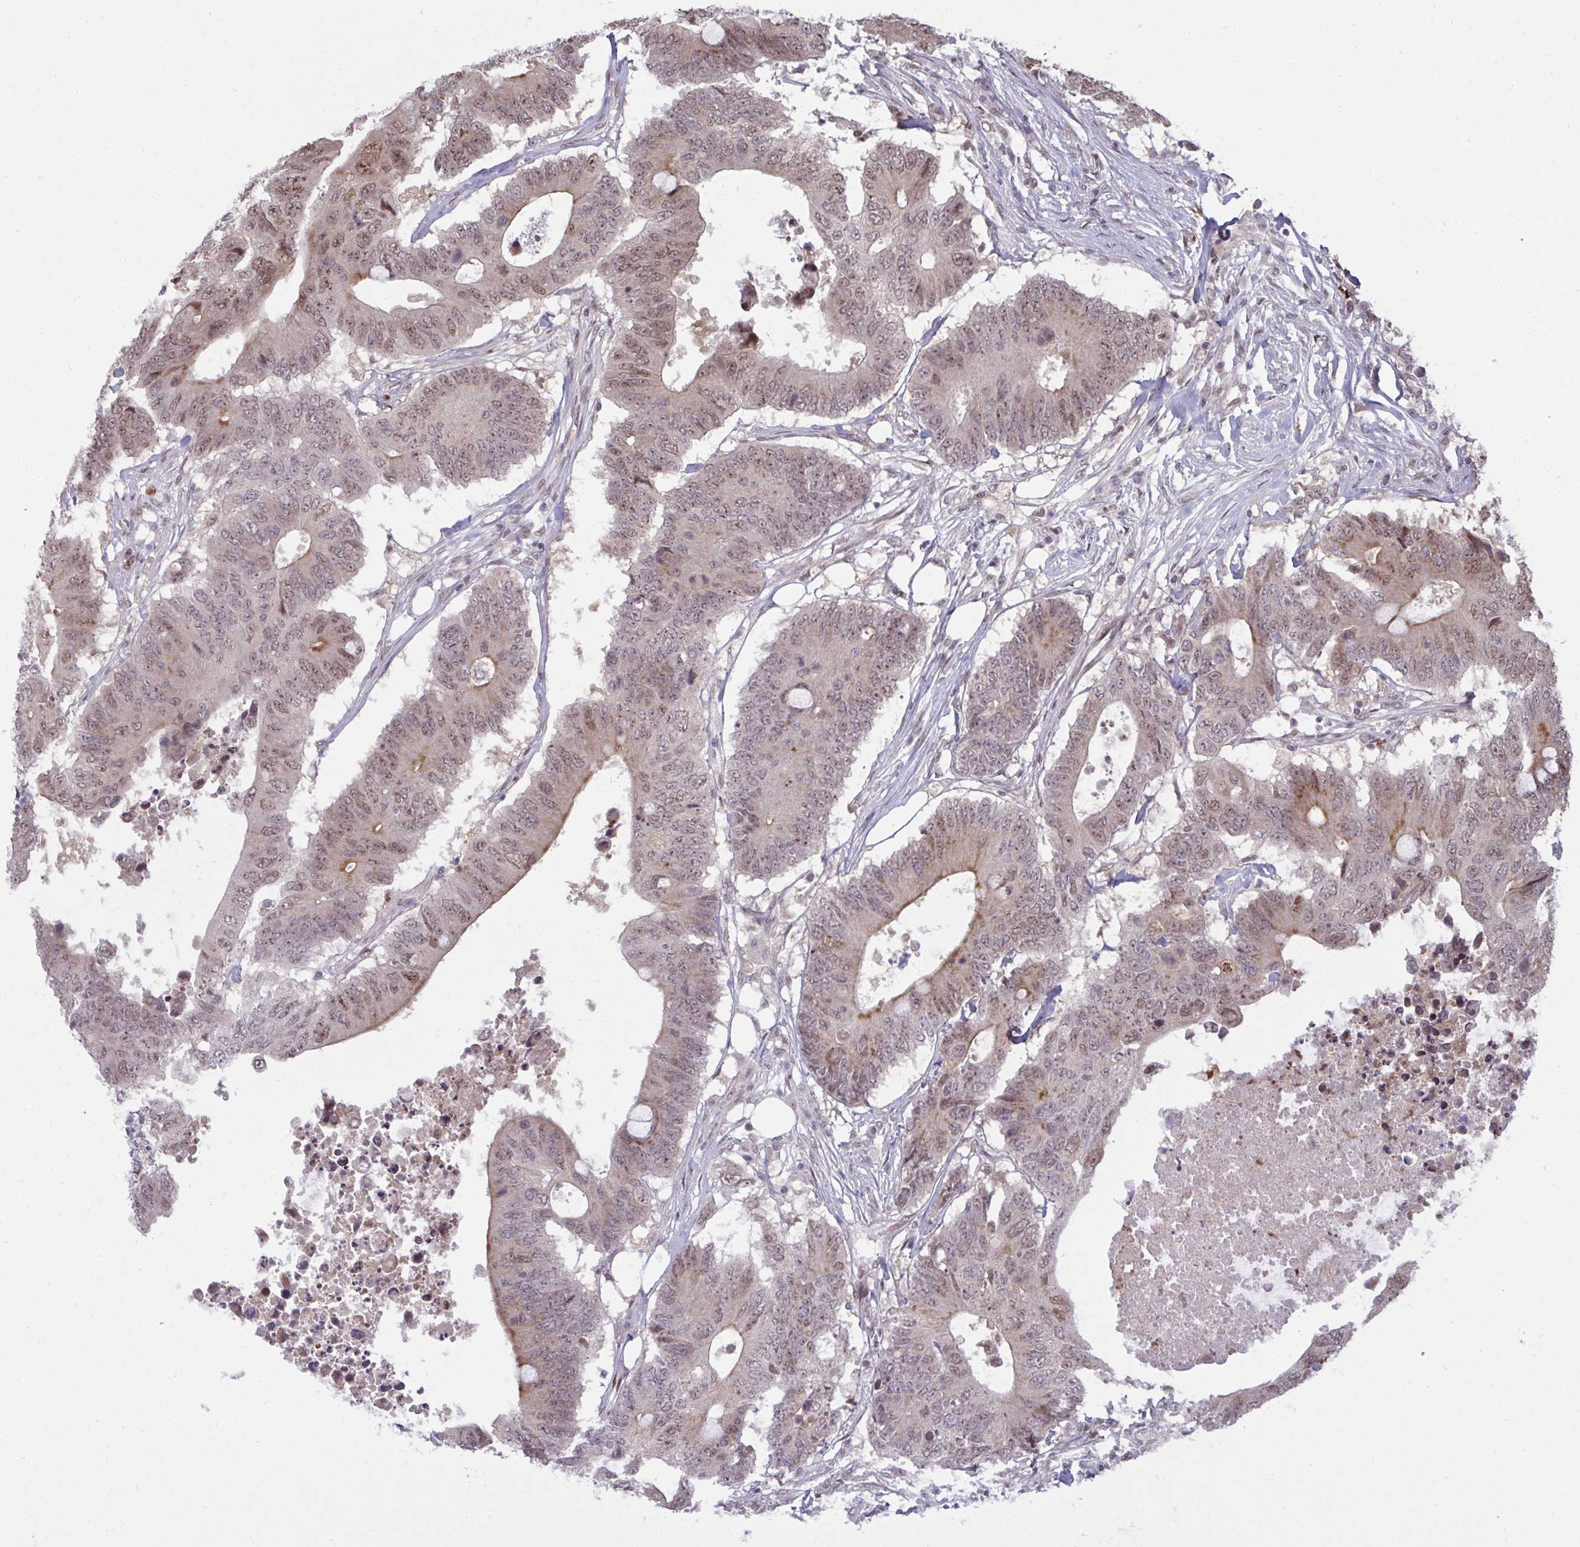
{"staining": {"intensity": "moderate", "quantity": "25%-75%", "location": "cytoplasmic/membranous,nuclear"}, "tissue": "colorectal cancer", "cell_type": "Tumor cells", "image_type": "cancer", "snomed": [{"axis": "morphology", "description": "Adenocarcinoma, NOS"}, {"axis": "topography", "description": "Colon"}], "caption": "Approximately 25%-75% of tumor cells in colorectal cancer display moderate cytoplasmic/membranous and nuclear protein positivity as visualized by brown immunohistochemical staining.", "gene": "UXT", "patient": {"sex": "male", "age": 71}}